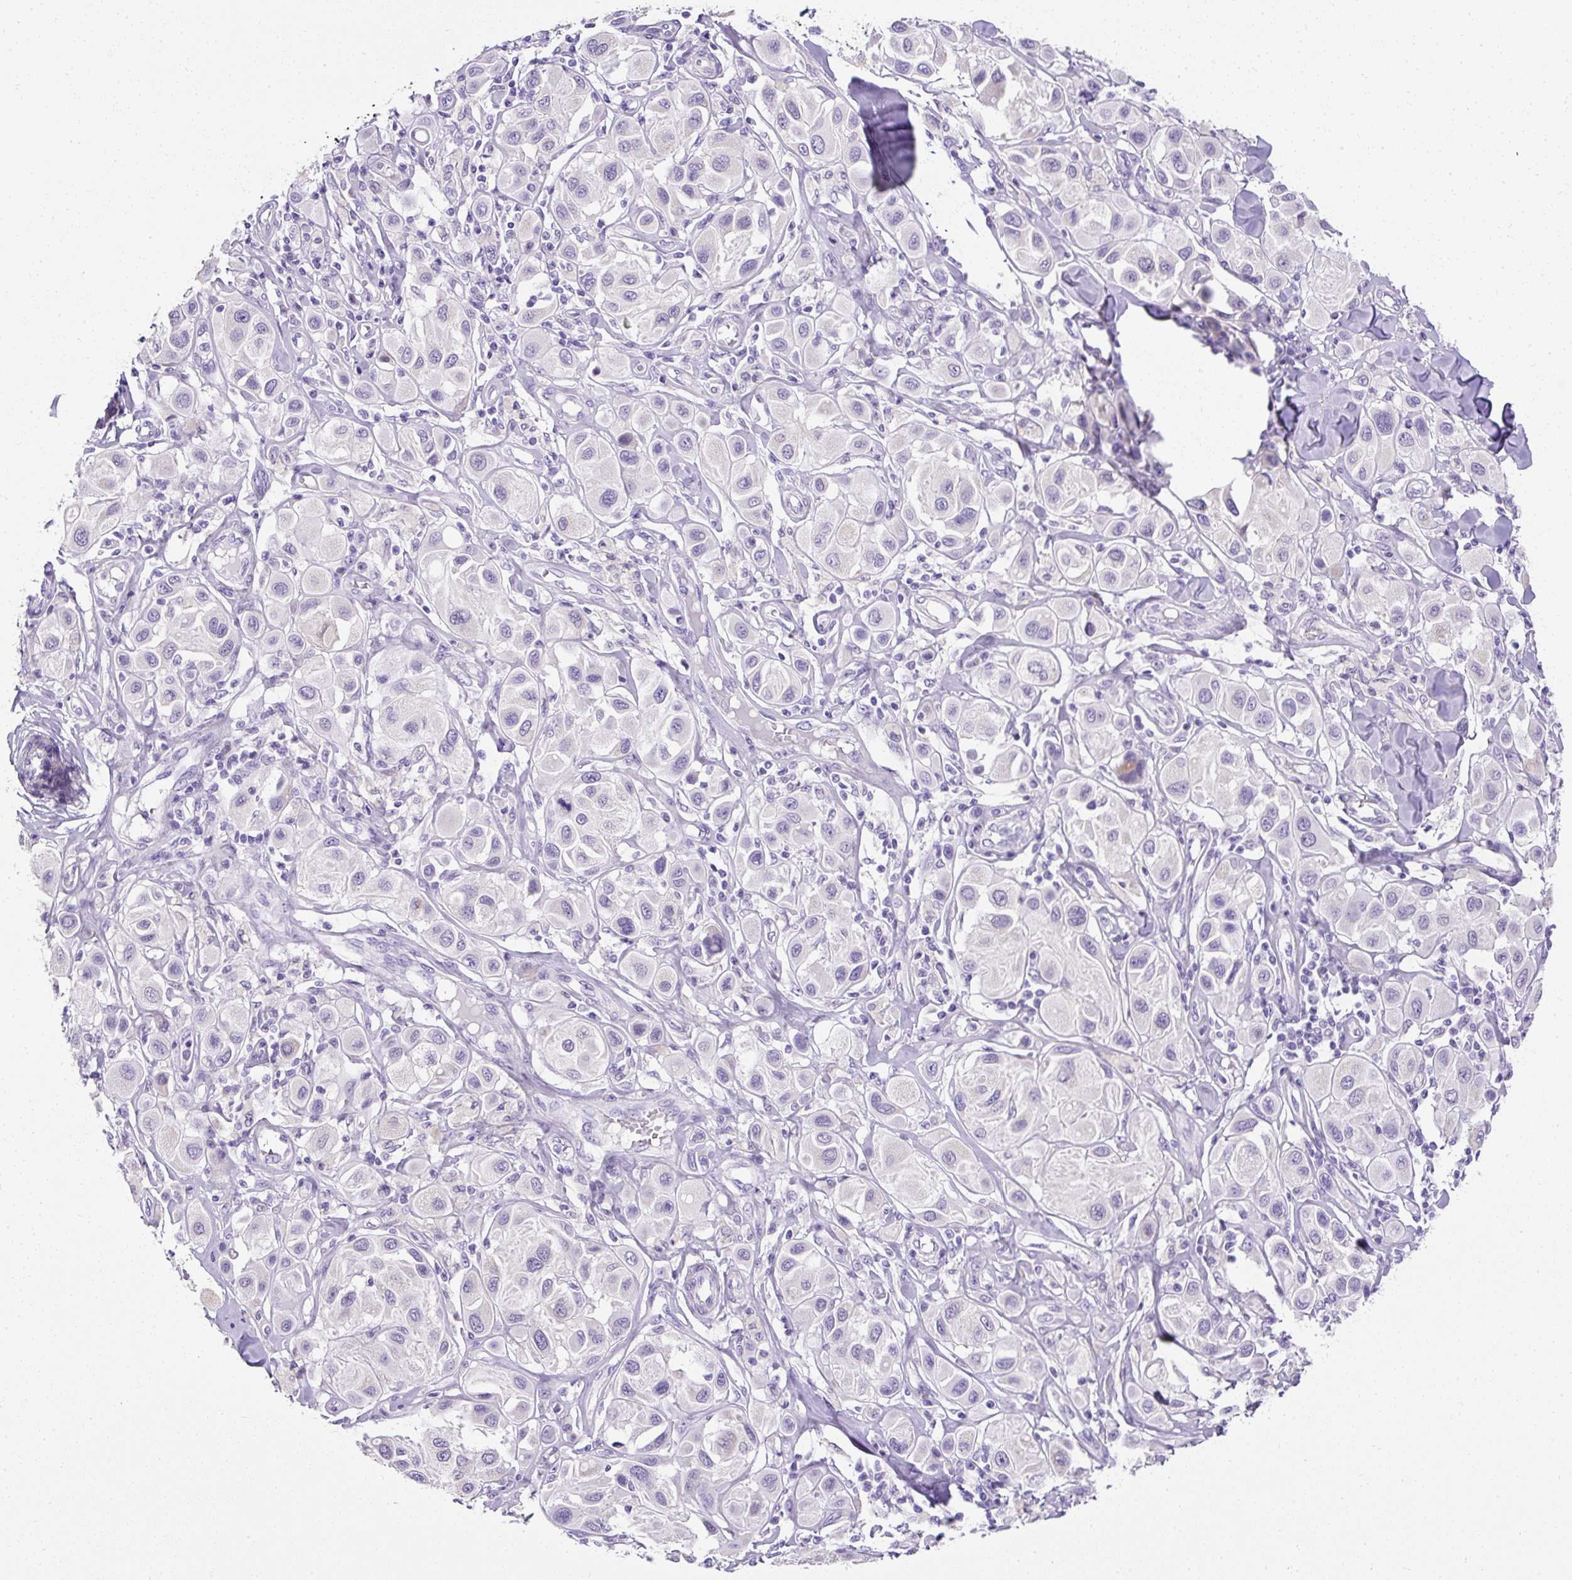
{"staining": {"intensity": "negative", "quantity": "none", "location": "none"}, "tissue": "melanoma", "cell_type": "Tumor cells", "image_type": "cancer", "snomed": [{"axis": "morphology", "description": "Malignant melanoma, Metastatic site"}, {"axis": "topography", "description": "Skin"}], "caption": "High power microscopy micrograph of an immunohistochemistry histopathology image of malignant melanoma (metastatic site), revealing no significant positivity in tumor cells. (DAB (3,3'-diaminobenzidine) immunohistochemistry (IHC), high magnification).", "gene": "C2CD4C", "patient": {"sex": "male", "age": 41}}